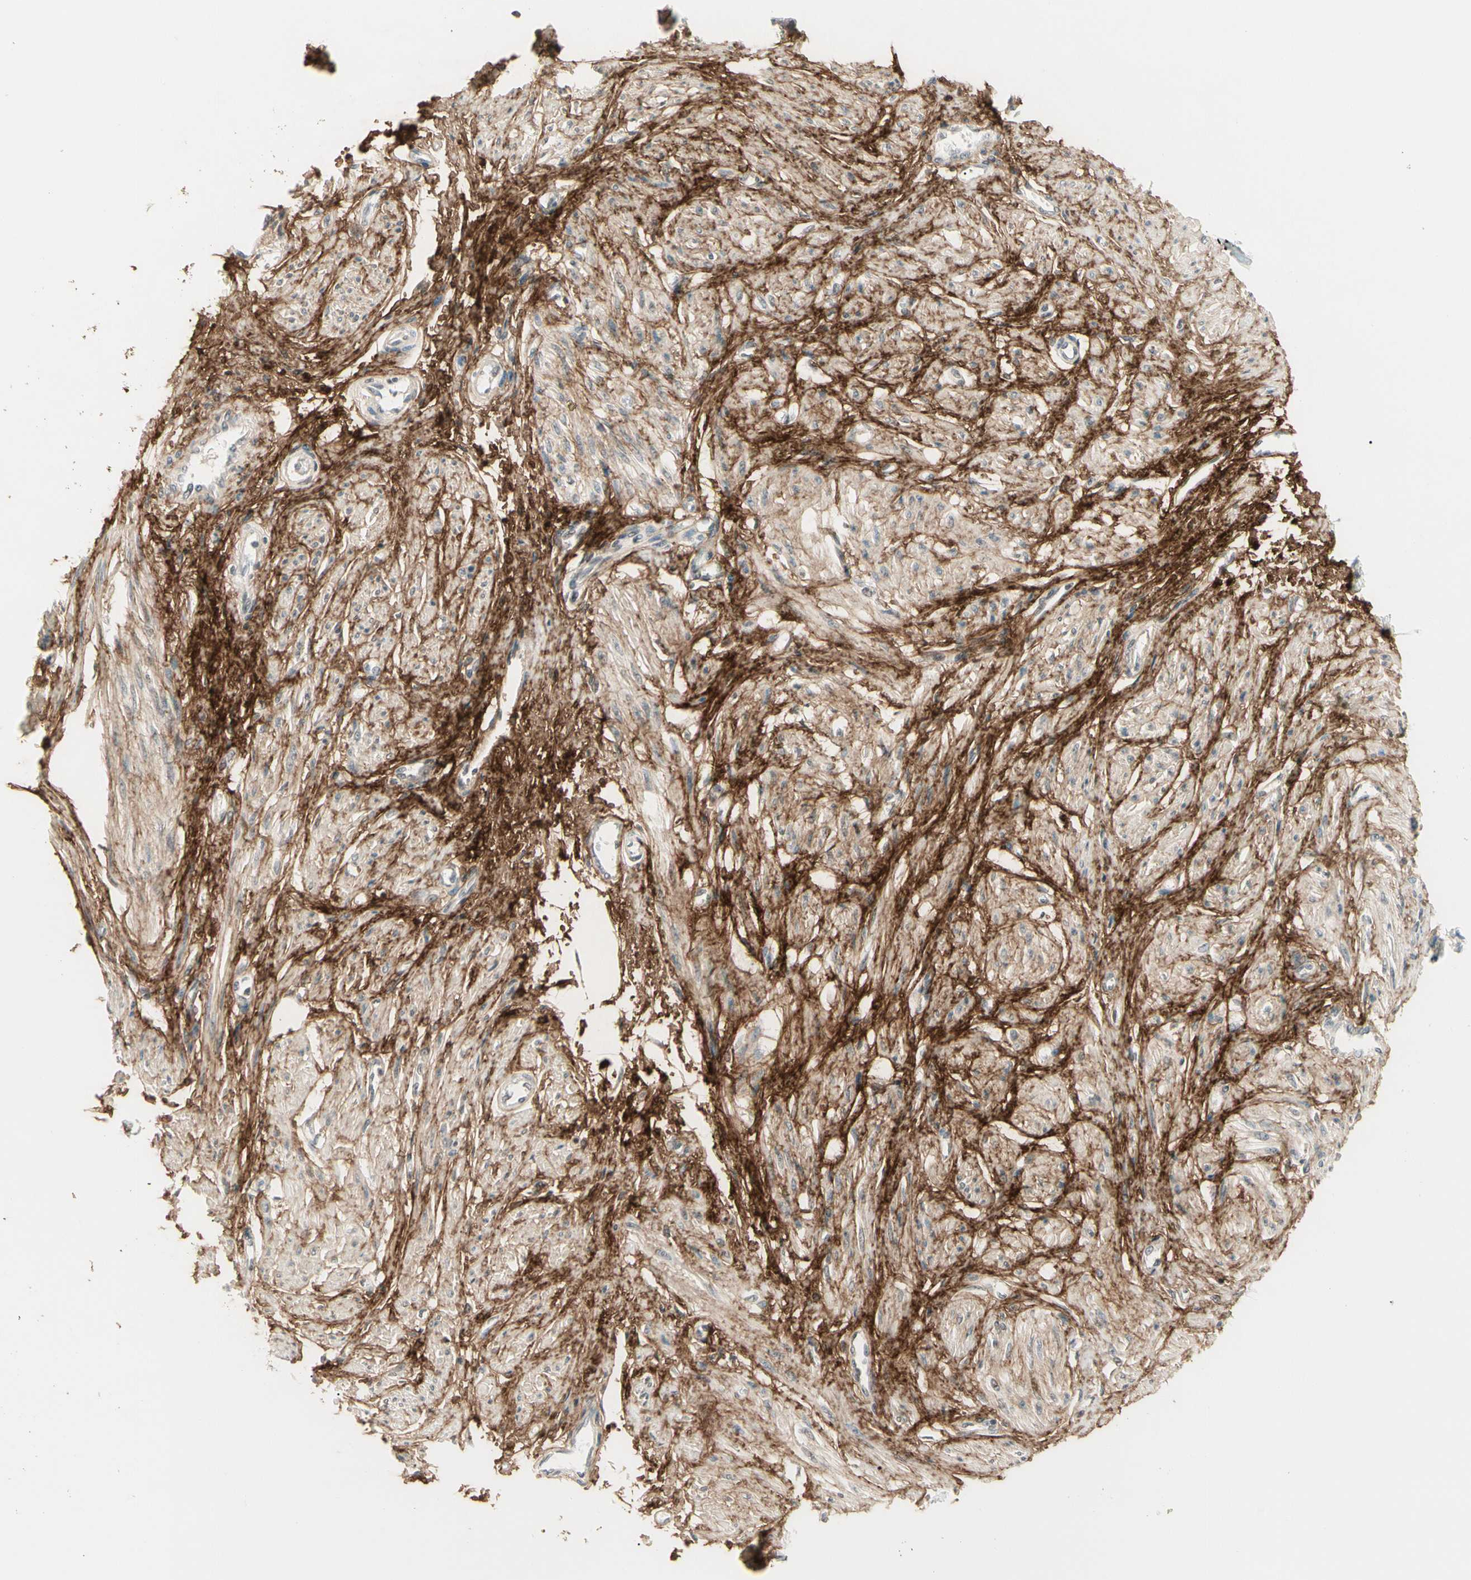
{"staining": {"intensity": "weak", "quantity": ">75%", "location": "cytoplasmic/membranous"}, "tissue": "smooth muscle", "cell_type": "Smooth muscle cells", "image_type": "normal", "snomed": [{"axis": "morphology", "description": "Normal tissue, NOS"}, {"axis": "topography", "description": "Smooth muscle"}, {"axis": "topography", "description": "Uterus"}], "caption": "Immunohistochemistry (IHC) image of normal smooth muscle: smooth muscle stained using immunohistochemistry exhibits low levels of weak protein expression localized specifically in the cytoplasmic/membranous of smooth muscle cells, appearing as a cytoplasmic/membranous brown color.", "gene": "ASPN", "patient": {"sex": "female", "age": 39}}